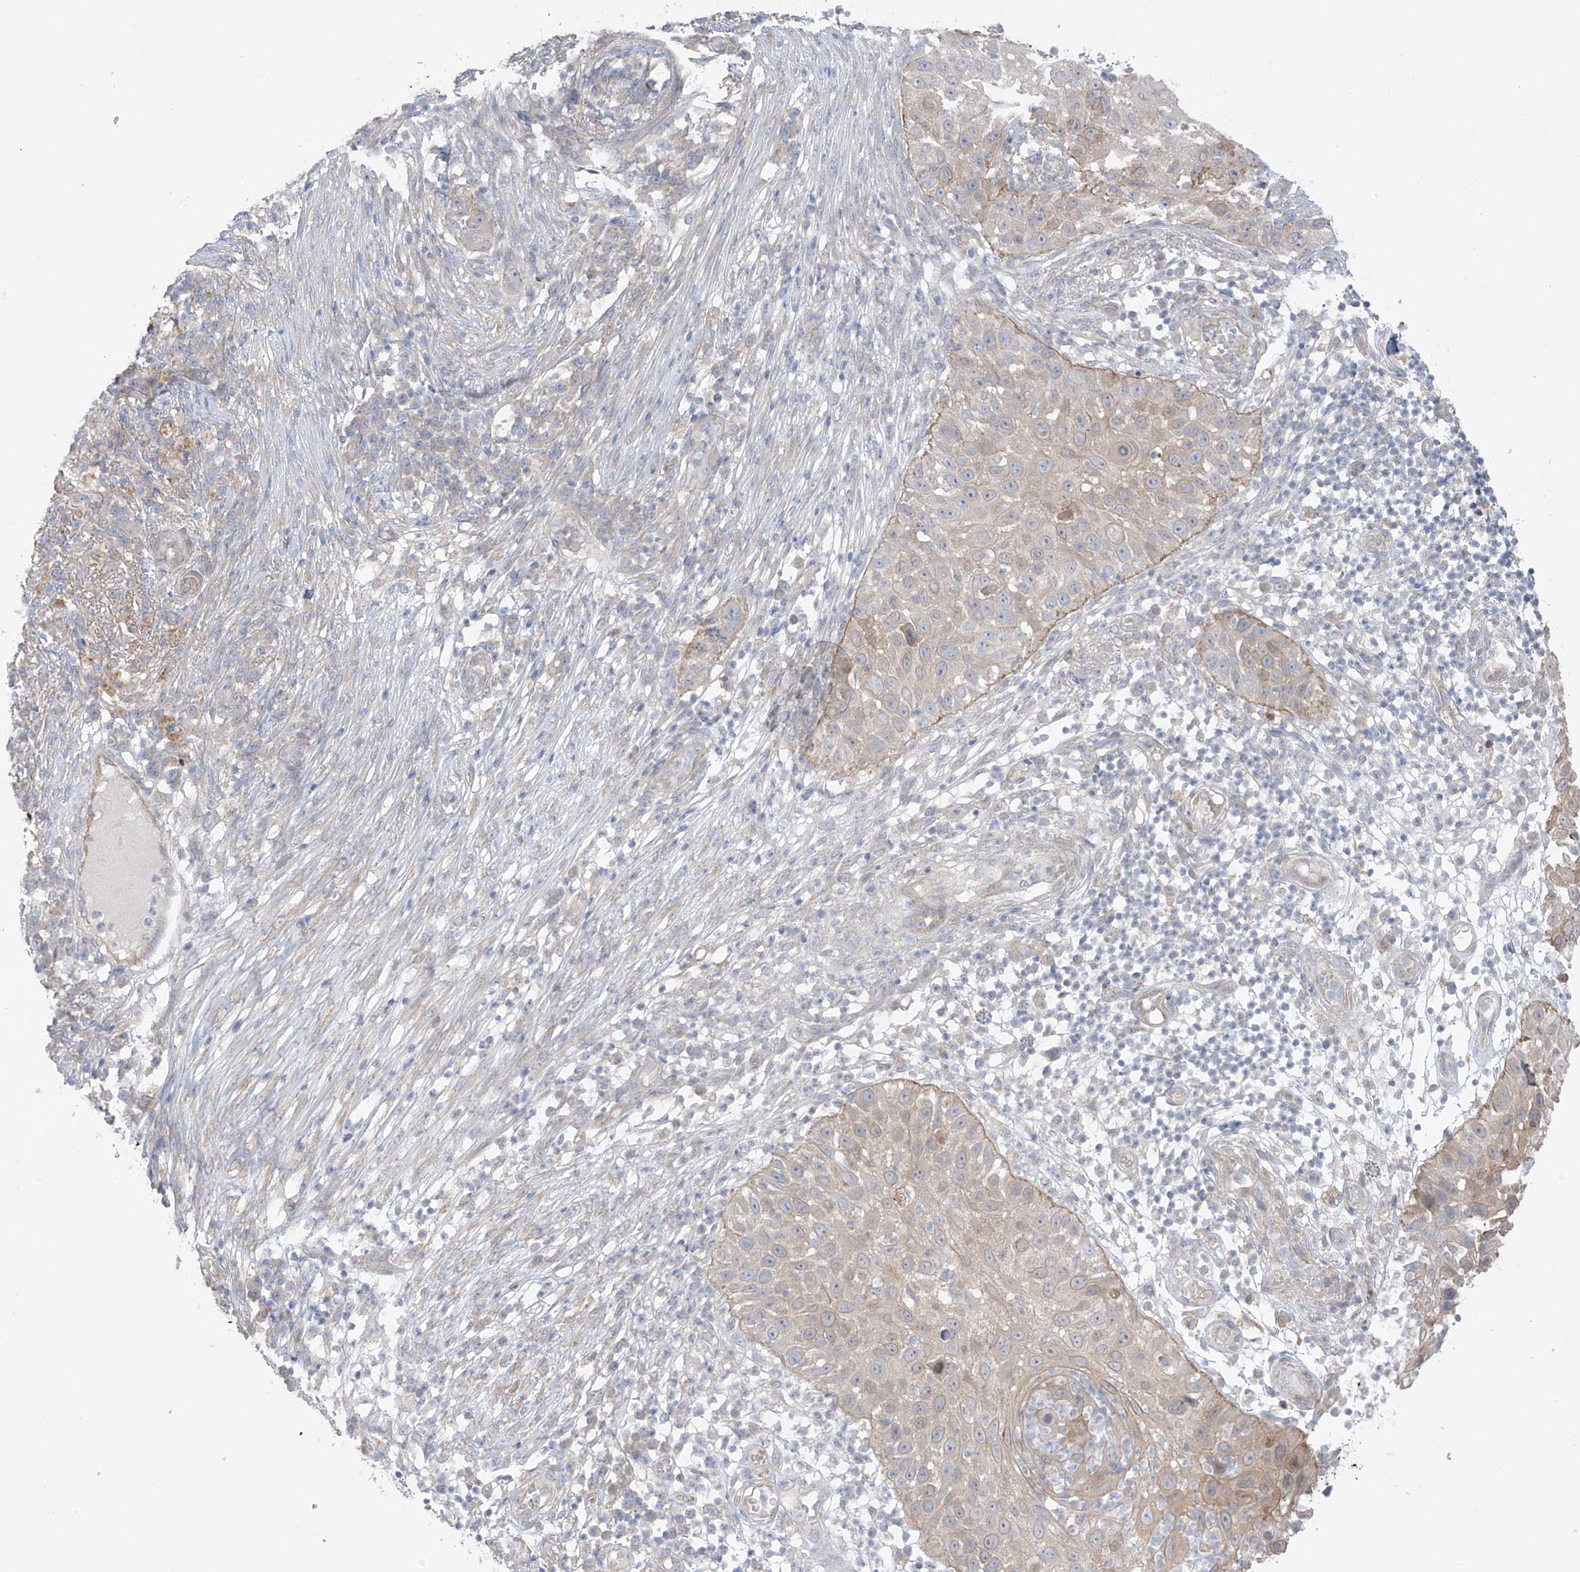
{"staining": {"intensity": "weak", "quantity": "25%-75%", "location": "cytoplasmic/membranous"}, "tissue": "skin cancer", "cell_type": "Tumor cells", "image_type": "cancer", "snomed": [{"axis": "morphology", "description": "Squamous cell carcinoma, NOS"}, {"axis": "topography", "description": "Skin"}], "caption": "Protein staining reveals weak cytoplasmic/membranous positivity in about 25%-75% of tumor cells in skin squamous cell carcinoma.", "gene": "EIPR1", "patient": {"sex": "female", "age": 44}}